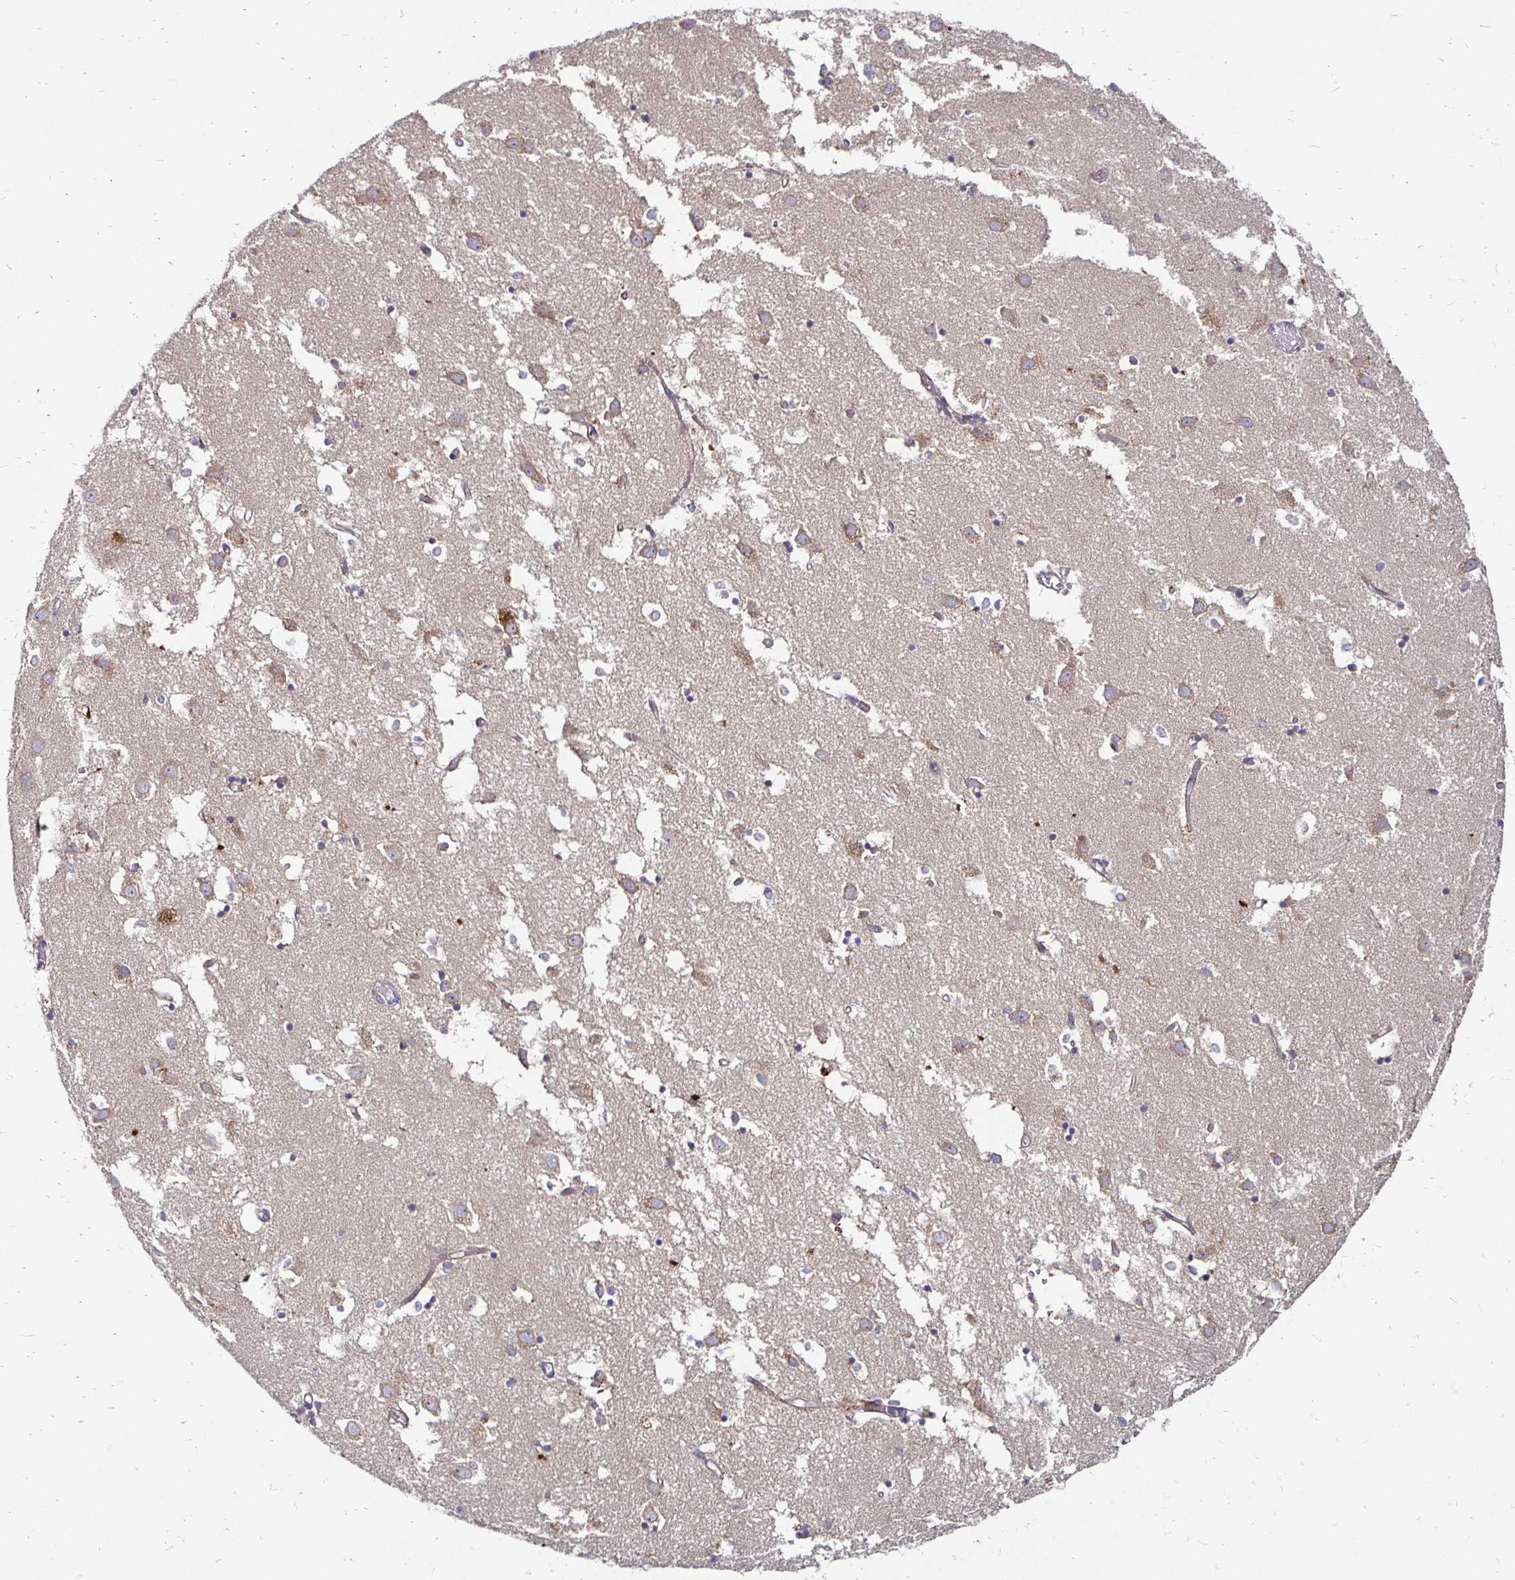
{"staining": {"intensity": "weak", "quantity": "<25%", "location": "cytoplasmic/membranous"}, "tissue": "caudate", "cell_type": "Glial cells", "image_type": "normal", "snomed": [{"axis": "morphology", "description": "Normal tissue, NOS"}, {"axis": "topography", "description": "Lateral ventricle wall"}], "caption": "Immunohistochemistry image of benign caudate: caudate stained with DAB shows no significant protein positivity in glial cells. Brightfield microscopy of IHC stained with DAB (brown) and hematoxylin (blue), captured at high magnification.", "gene": "NCSTN", "patient": {"sex": "male", "age": 70}}